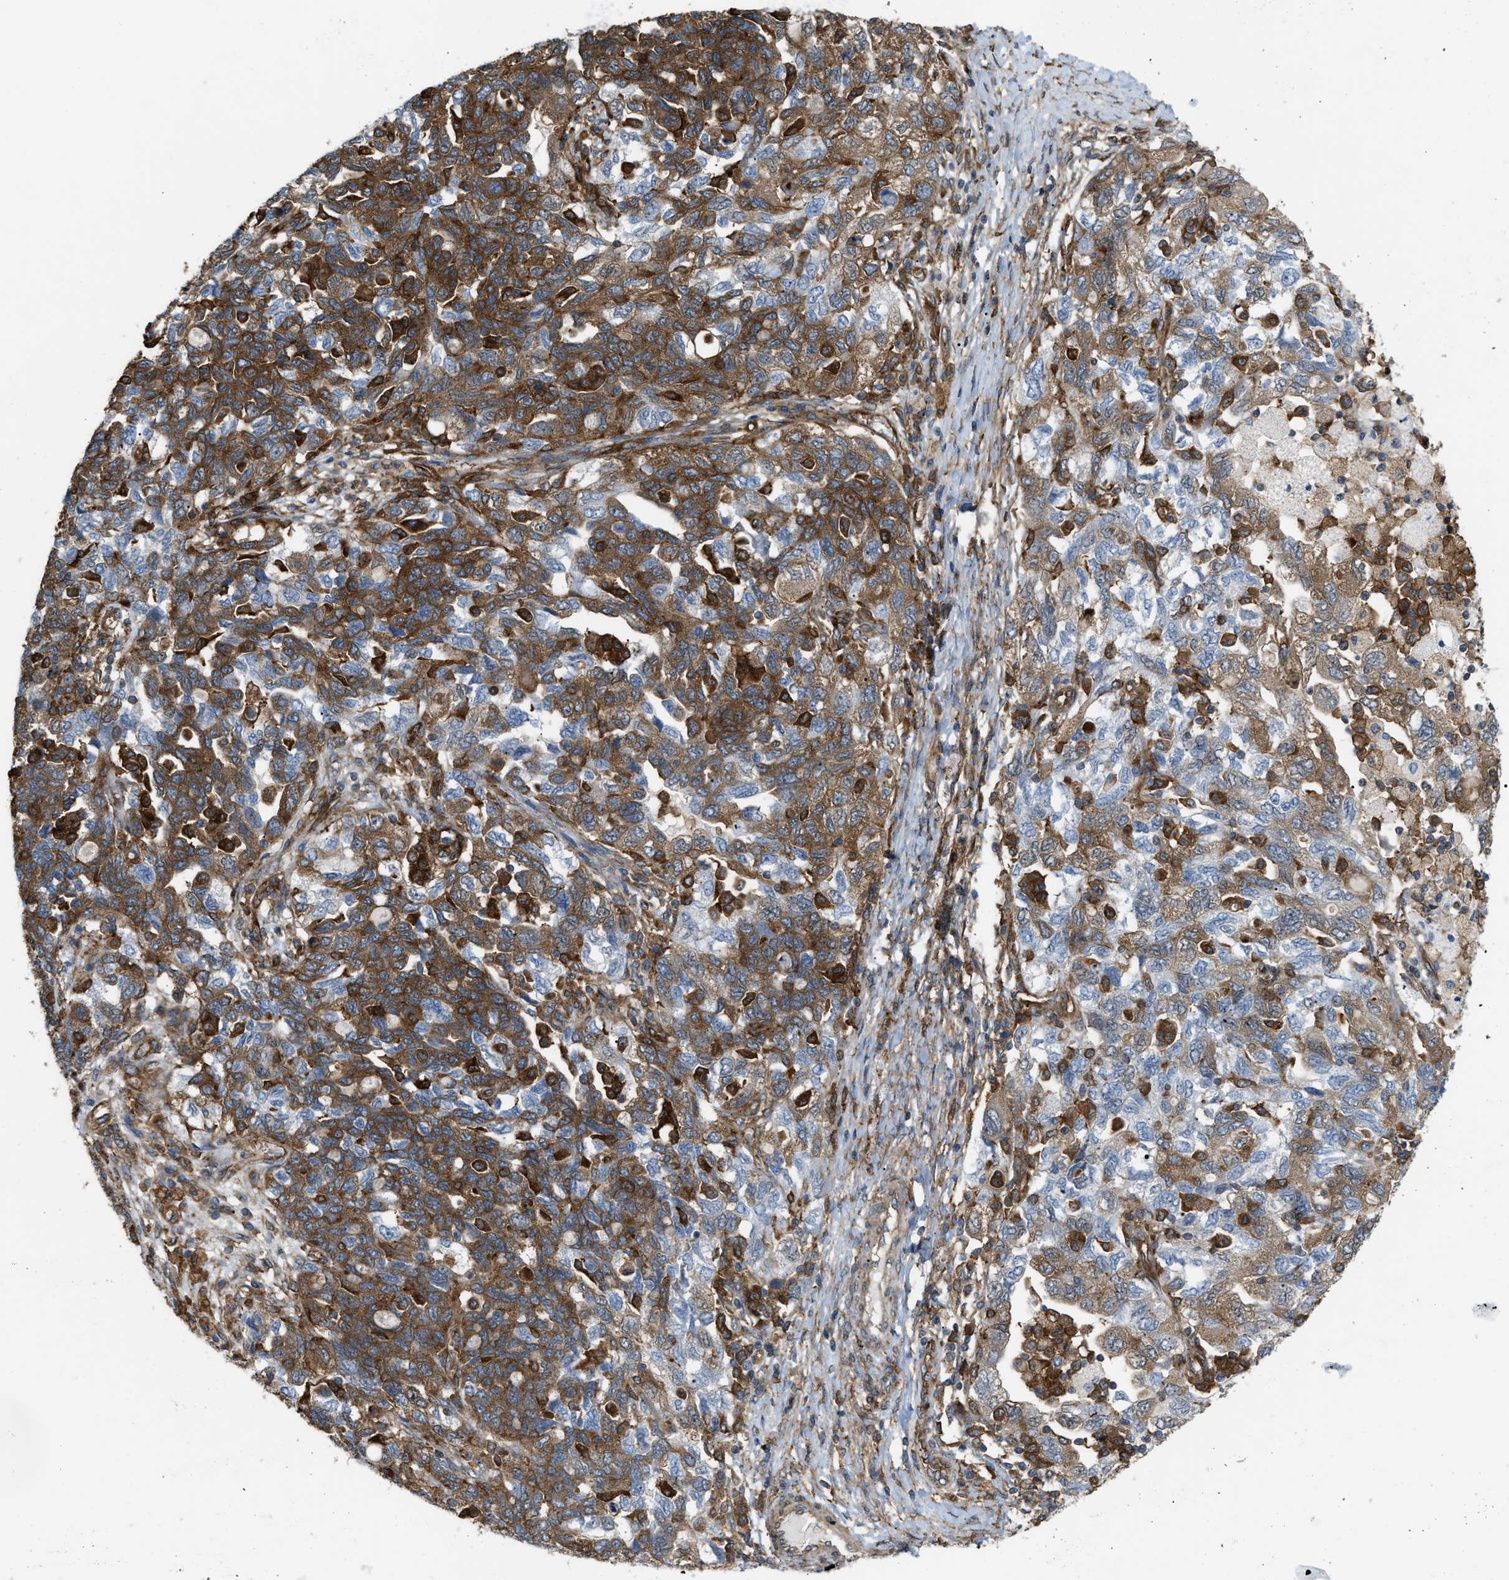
{"staining": {"intensity": "strong", "quantity": "25%-75%", "location": "cytoplasmic/membranous"}, "tissue": "ovarian cancer", "cell_type": "Tumor cells", "image_type": "cancer", "snomed": [{"axis": "morphology", "description": "Carcinoma, NOS"}, {"axis": "morphology", "description": "Cystadenocarcinoma, serous, NOS"}, {"axis": "topography", "description": "Ovary"}], "caption": "Strong cytoplasmic/membranous staining for a protein is present in about 25%-75% of tumor cells of ovarian cancer (serous cystadenocarcinoma) using immunohistochemistry (IHC).", "gene": "PICALM", "patient": {"sex": "female", "age": 69}}